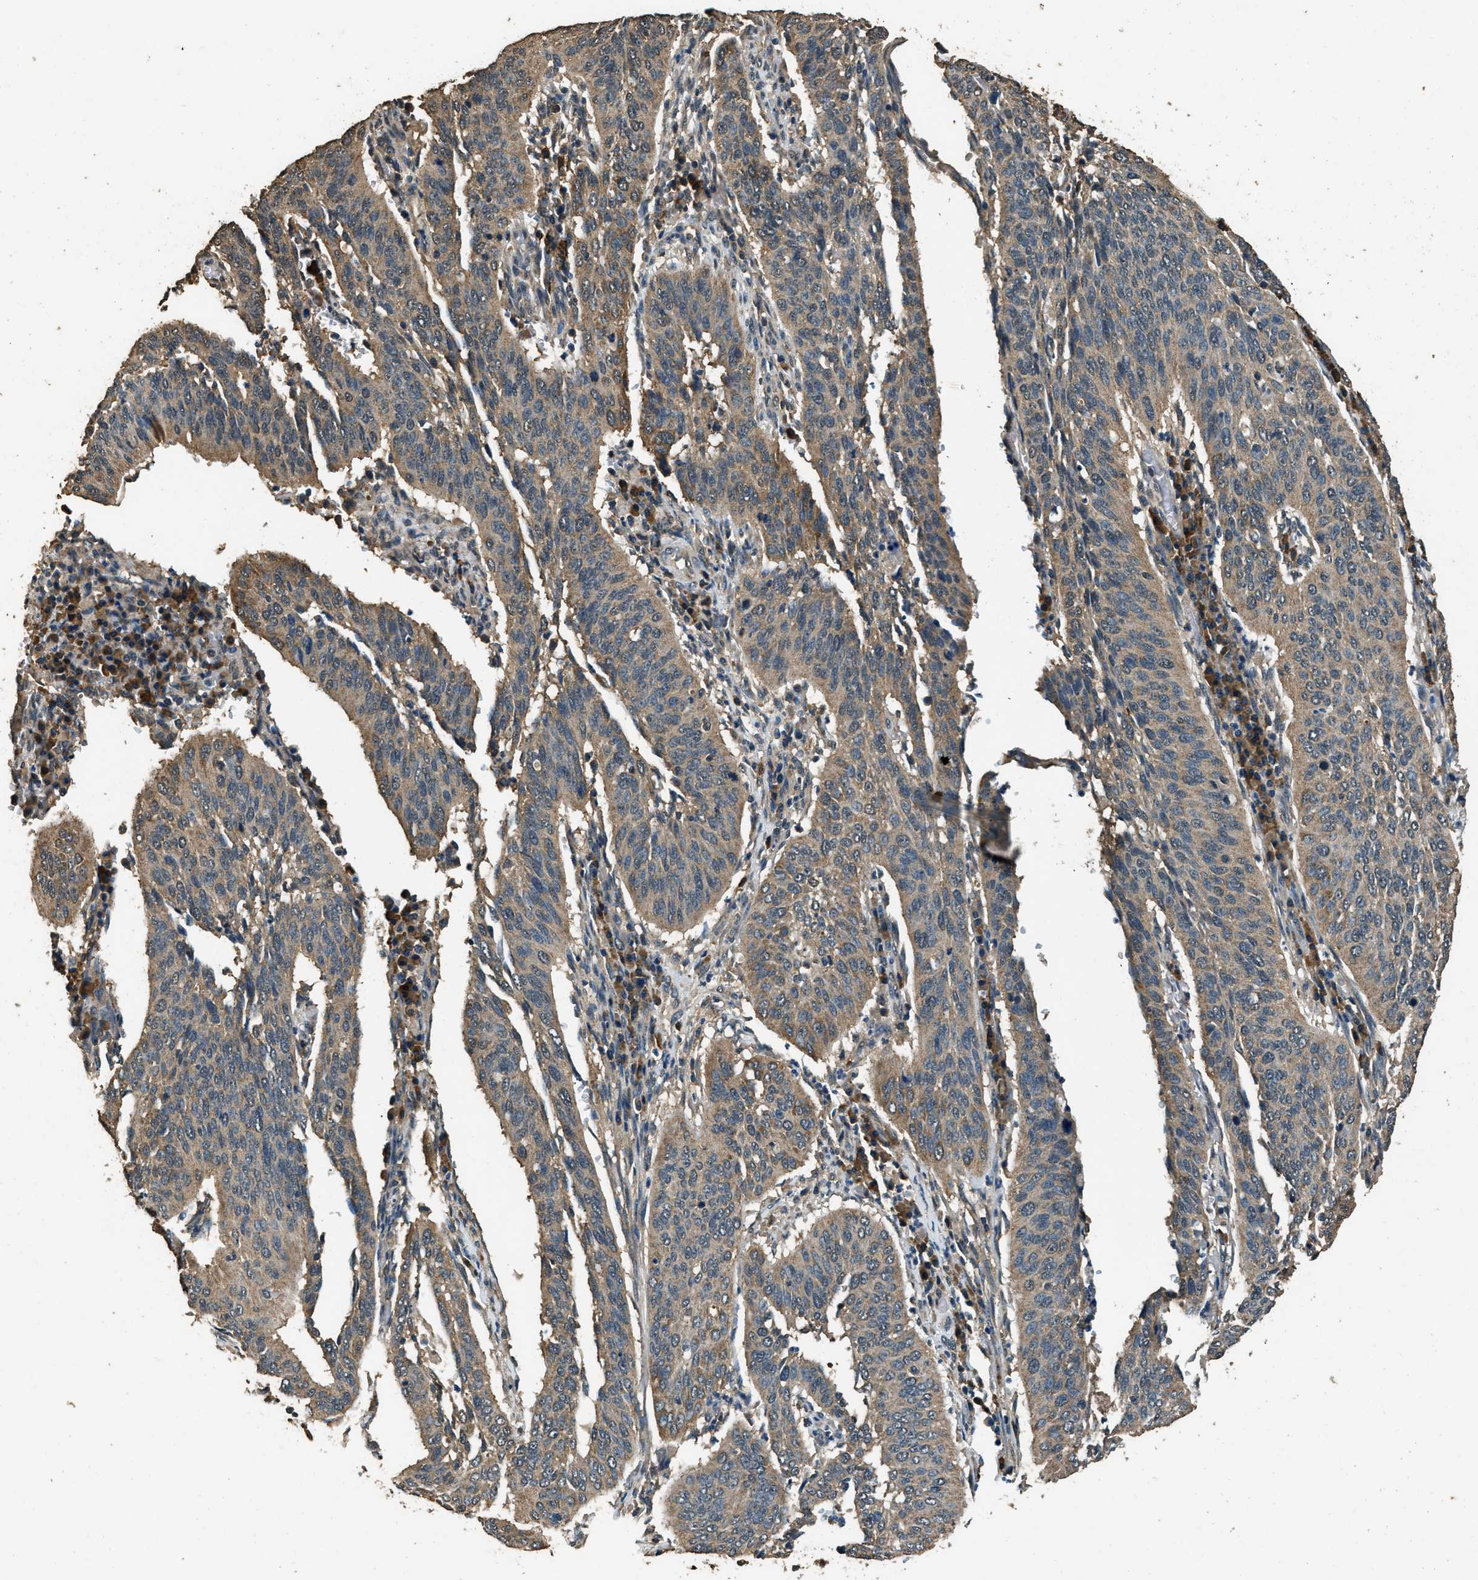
{"staining": {"intensity": "moderate", "quantity": ">75%", "location": "cytoplasmic/membranous"}, "tissue": "cervical cancer", "cell_type": "Tumor cells", "image_type": "cancer", "snomed": [{"axis": "morphology", "description": "Normal tissue, NOS"}, {"axis": "morphology", "description": "Squamous cell carcinoma, NOS"}, {"axis": "topography", "description": "Cervix"}], "caption": "Immunohistochemical staining of human squamous cell carcinoma (cervical) demonstrates medium levels of moderate cytoplasmic/membranous protein positivity in approximately >75% of tumor cells.", "gene": "SALL3", "patient": {"sex": "female", "age": 39}}